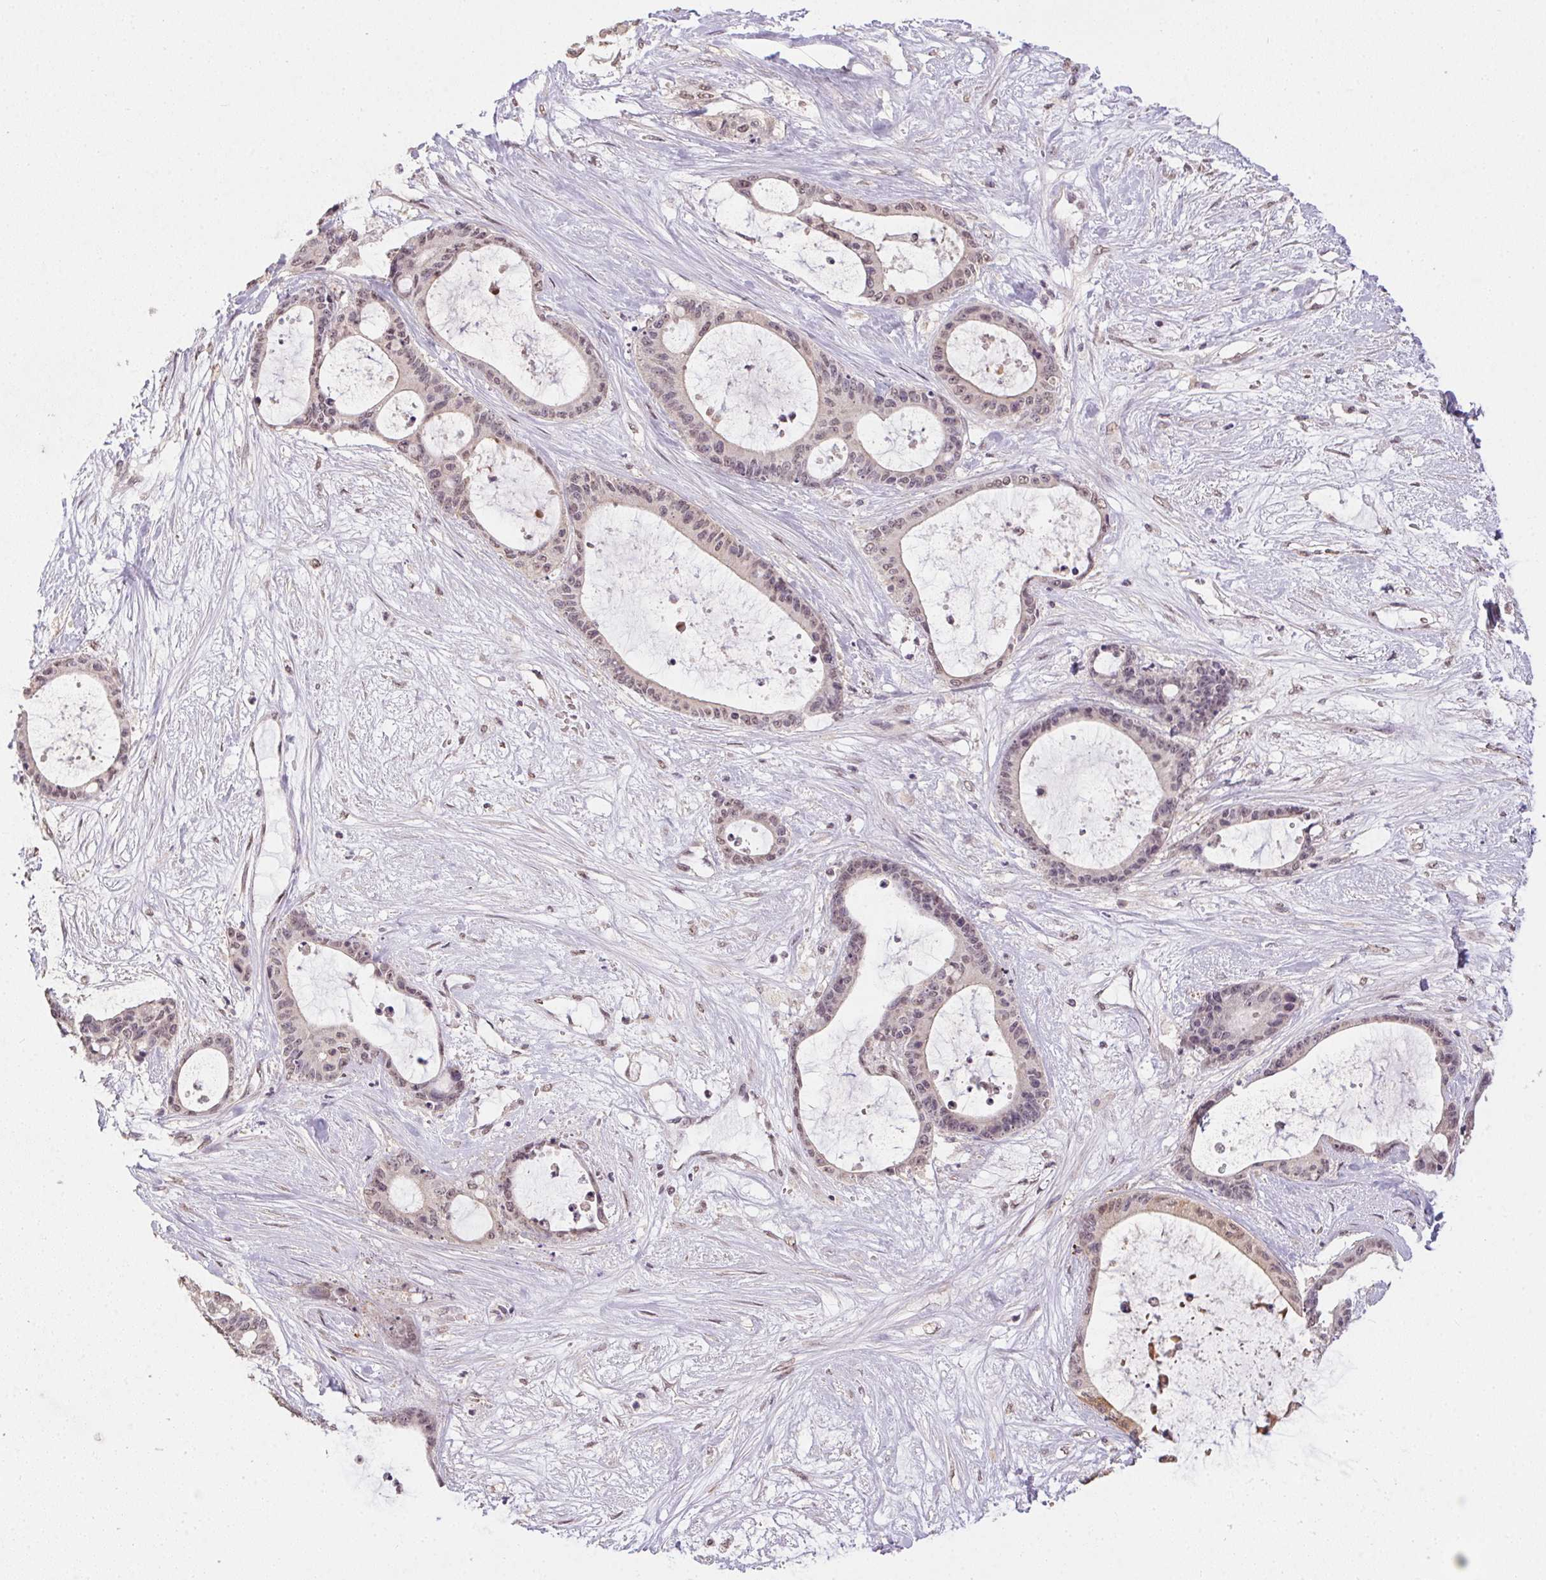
{"staining": {"intensity": "weak", "quantity": "<25%", "location": "cytoplasmic/membranous,nuclear"}, "tissue": "liver cancer", "cell_type": "Tumor cells", "image_type": "cancer", "snomed": [{"axis": "morphology", "description": "Normal tissue, NOS"}, {"axis": "morphology", "description": "Cholangiocarcinoma"}, {"axis": "topography", "description": "Liver"}, {"axis": "topography", "description": "Peripheral nerve tissue"}], "caption": "Tumor cells are negative for protein expression in human liver cancer.", "gene": "PPP4R4", "patient": {"sex": "female", "age": 73}}